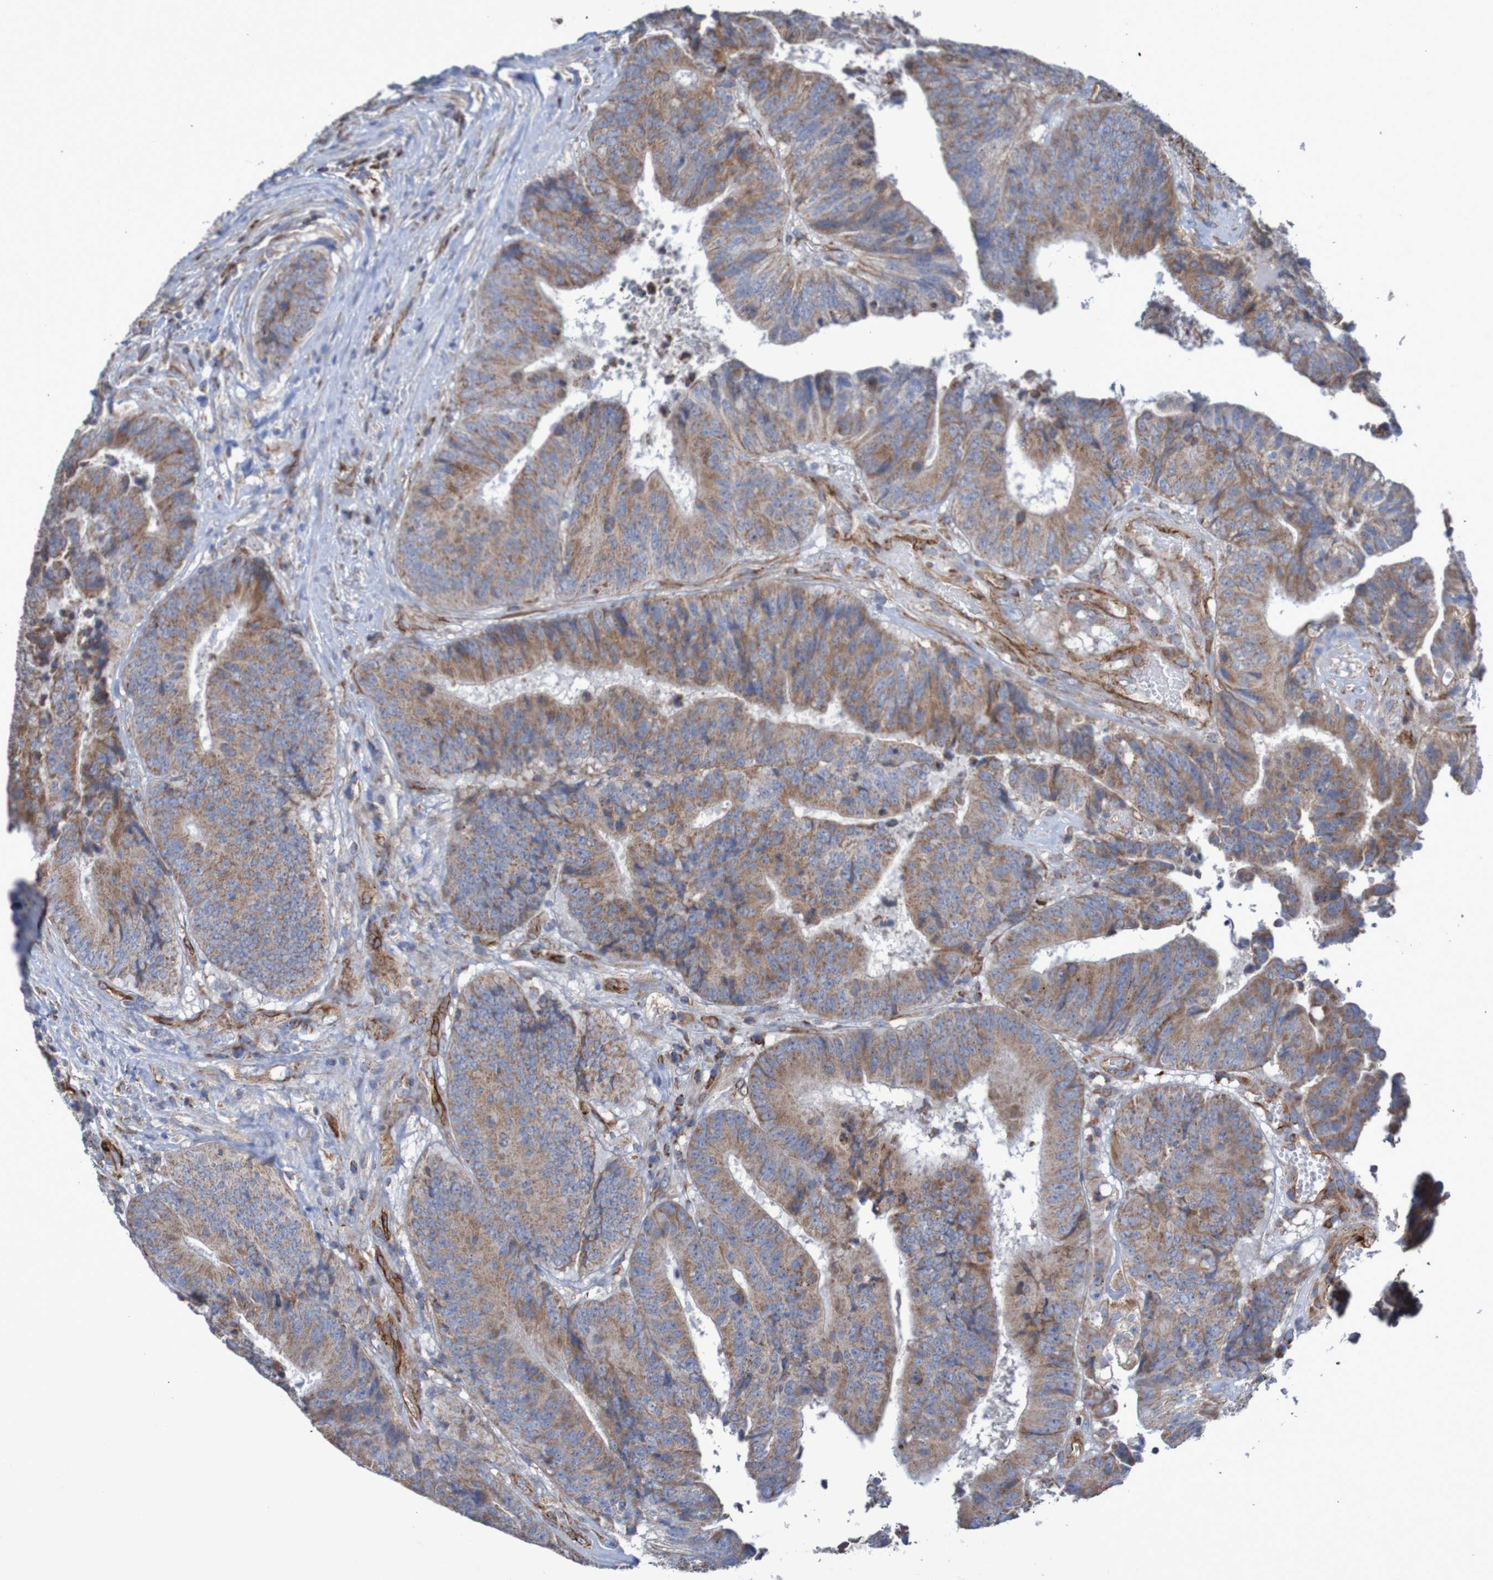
{"staining": {"intensity": "moderate", "quantity": ">75%", "location": "cytoplasmic/membranous"}, "tissue": "colorectal cancer", "cell_type": "Tumor cells", "image_type": "cancer", "snomed": [{"axis": "morphology", "description": "Adenocarcinoma, NOS"}, {"axis": "topography", "description": "Rectum"}], "caption": "A photomicrograph showing moderate cytoplasmic/membranous expression in approximately >75% of tumor cells in colorectal adenocarcinoma, as visualized by brown immunohistochemical staining.", "gene": "MMEL1", "patient": {"sex": "male", "age": 72}}